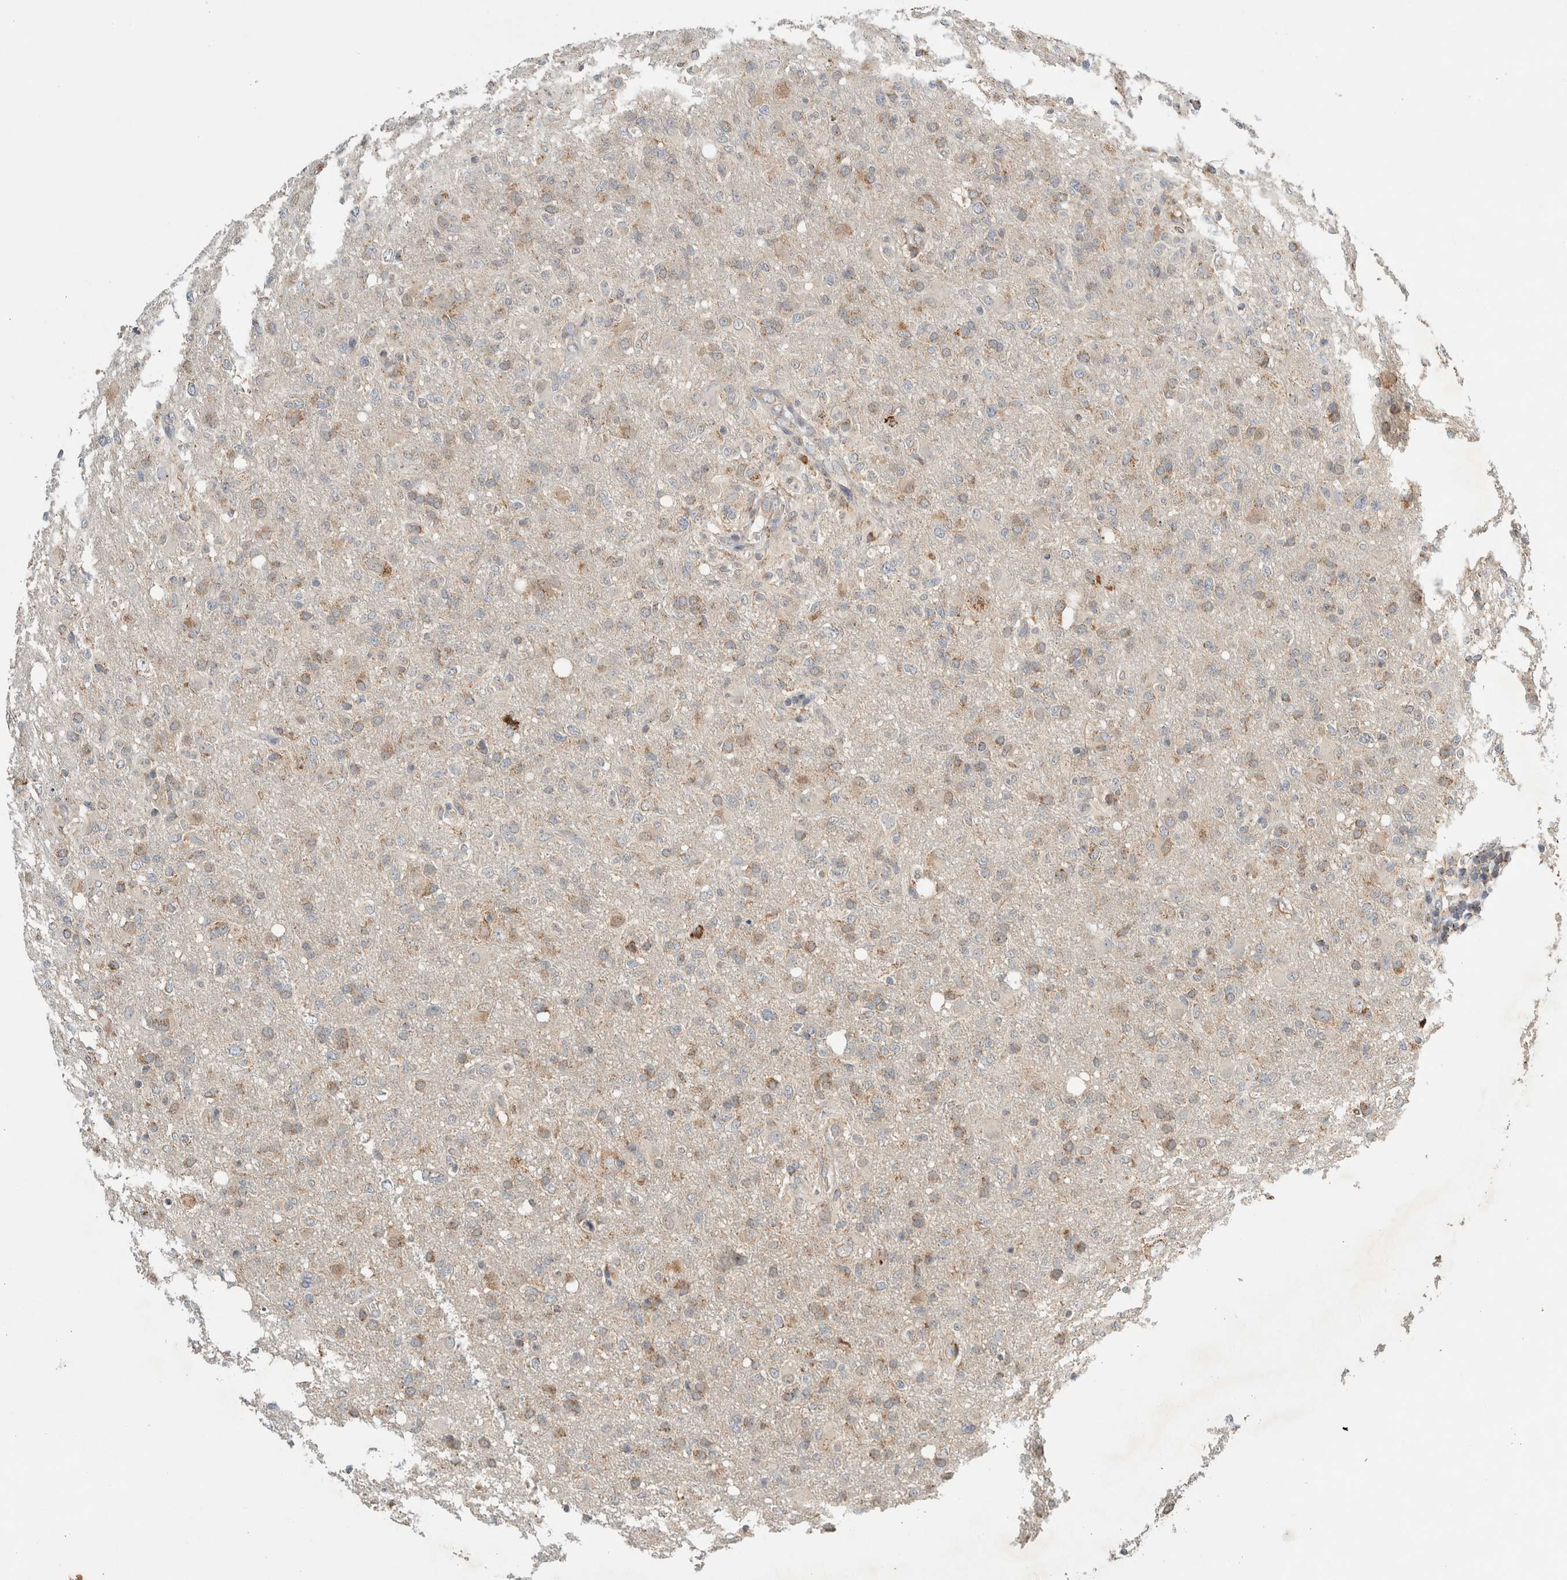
{"staining": {"intensity": "weak", "quantity": "25%-75%", "location": "cytoplasmic/membranous"}, "tissue": "glioma", "cell_type": "Tumor cells", "image_type": "cancer", "snomed": [{"axis": "morphology", "description": "Glioma, malignant, High grade"}, {"axis": "topography", "description": "Brain"}], "caption": "Protein staining of malignant glioma (high-grade) tissue exhibits weak cytoplasmic/membranous expression in about 25%-75% of tumor cells.", "gene": "AMPD1", "patient": {"sex": "female", "age": 57}}